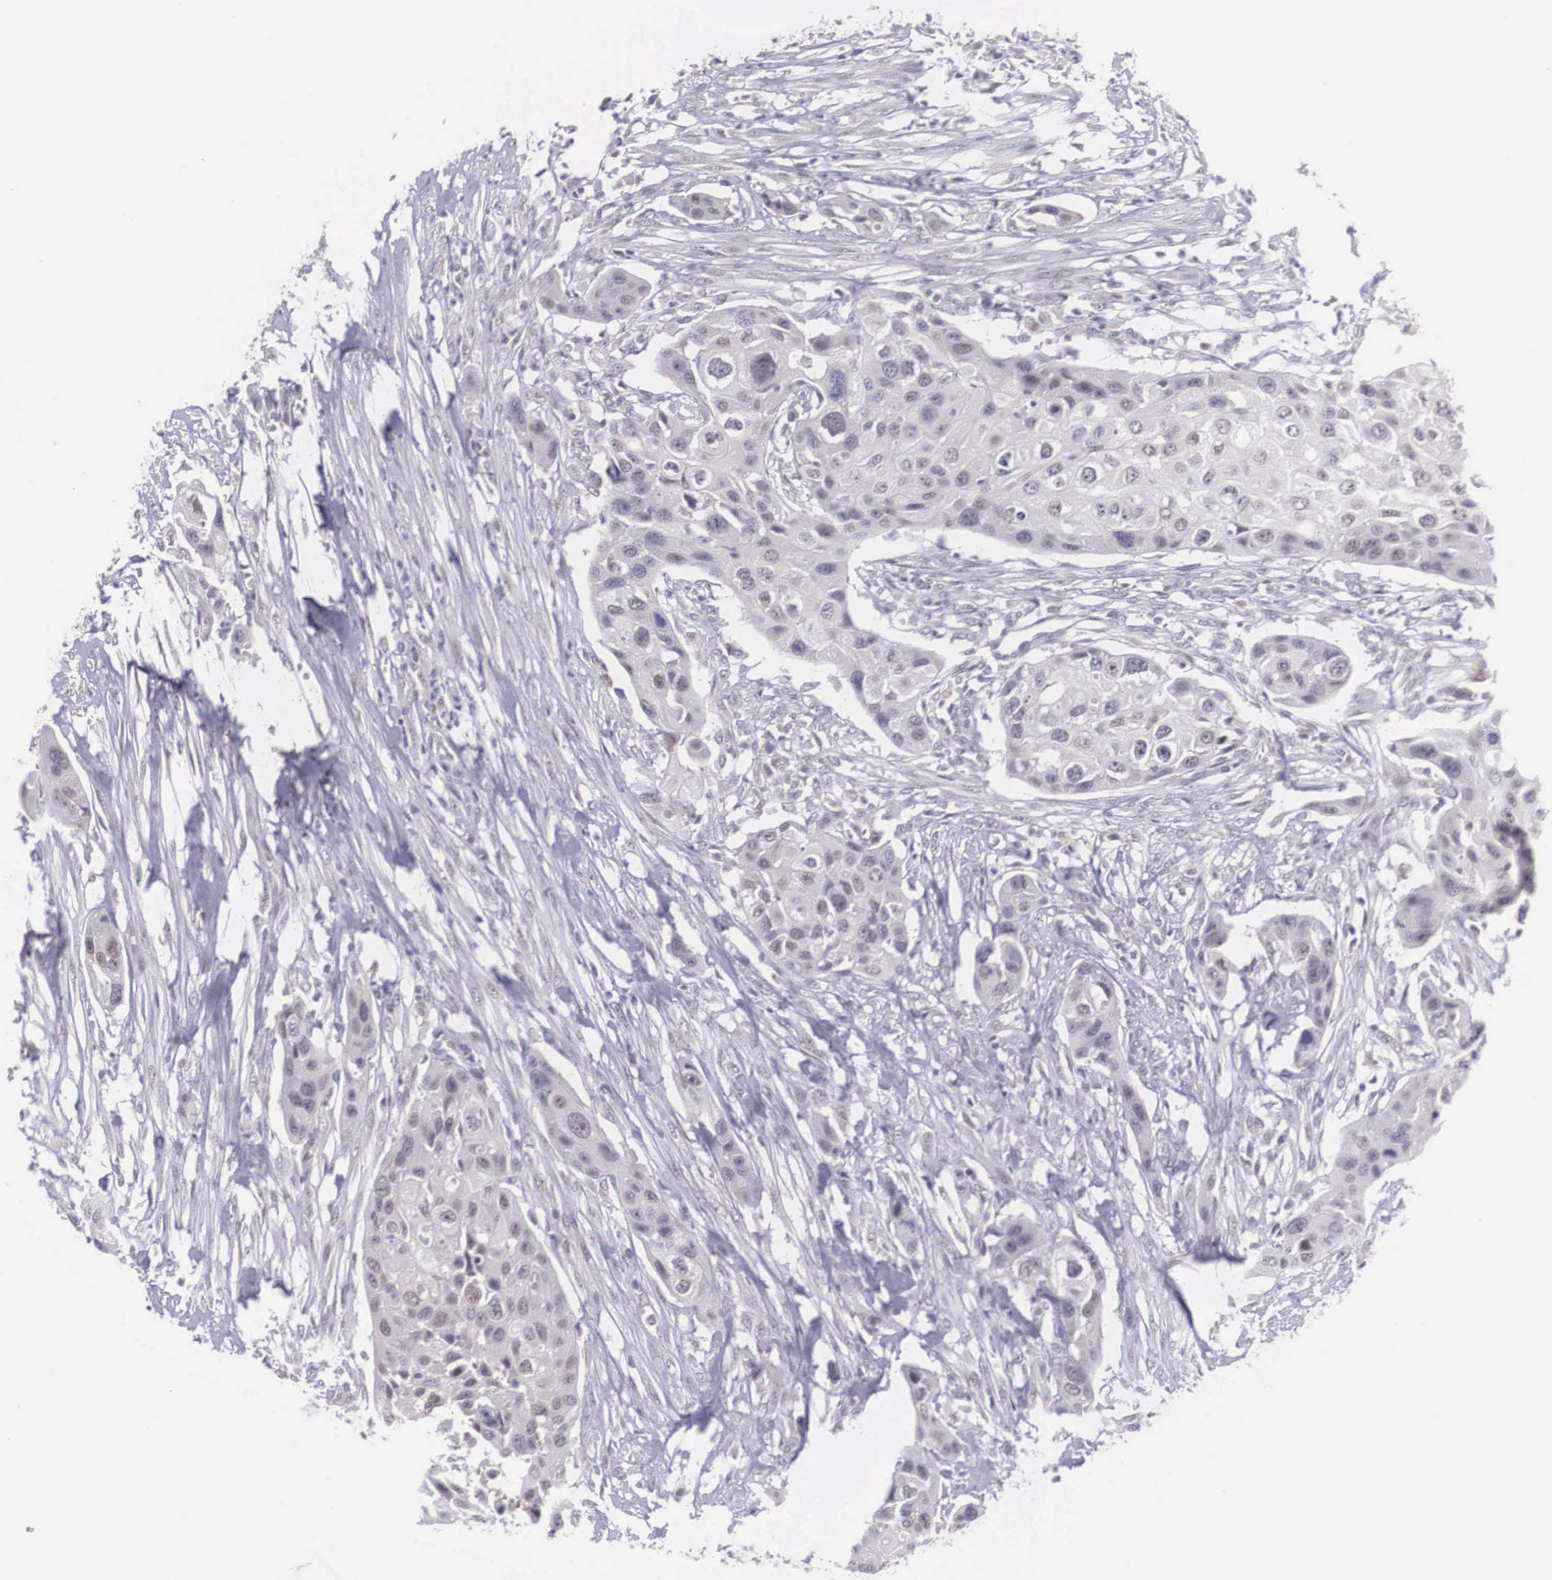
{"staining": {"intensity": "weak", "quantity": "<25%", "location": "nuclear"}, "tissue": "urothelial cancer", "cell_type": "Tumor cells", "image_type": "cancer", "snomed": [{"axis": "morphology", "description": "Urothelial carcinoma, High grade"}, {"axis": "topography", "description": "Urinary bladder"}], "caption": "Tumor cells show no significant protein staining in urothelial cancer.", "gene": "NINL", "patient": {"sex": "male", "age": 55}}